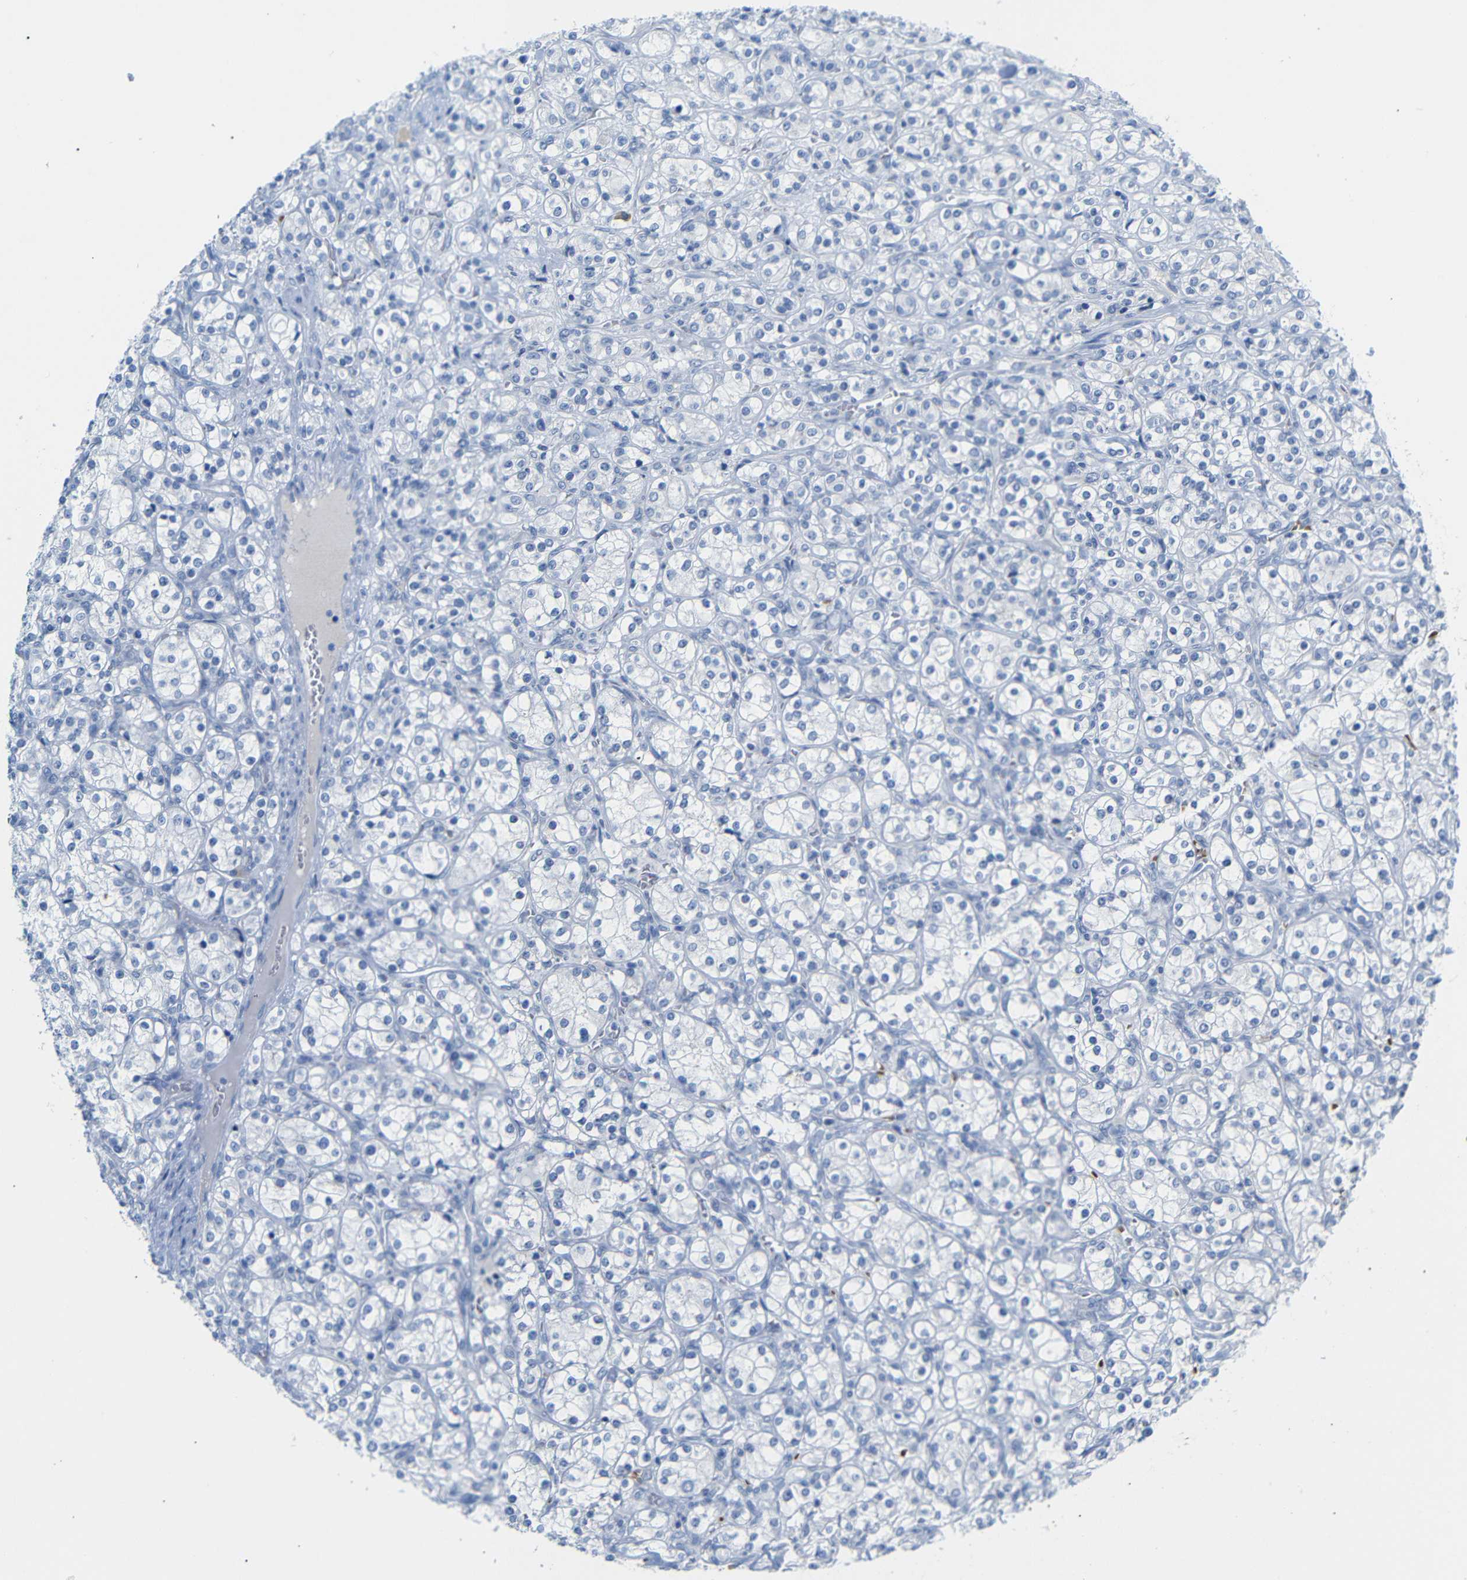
{"staining": {"intensity": "negative", "quantity": "none", "location": "none"}, "tissue": "renal cancer", "cell_type": "Tumor cells", "image_type": "cancer", "snomed": [{"axis": "morphology", "description": "Adenocarcinoma, NOS"}, {"axis": "topography", "description": "Kidney"}], "caption": "IHC histopathology image of neoplastic tissue: human adenocarcinoma (renal) stained with DAB demonstrates no significant protein positivity in tumor cells. Brightfield microscopy of IHC stained with DAB (brown) and hematoxylin (blue), captured at high magnification.", "gene": "ERVMER34-1", "patient": {"sex": "male", "age": 77}}